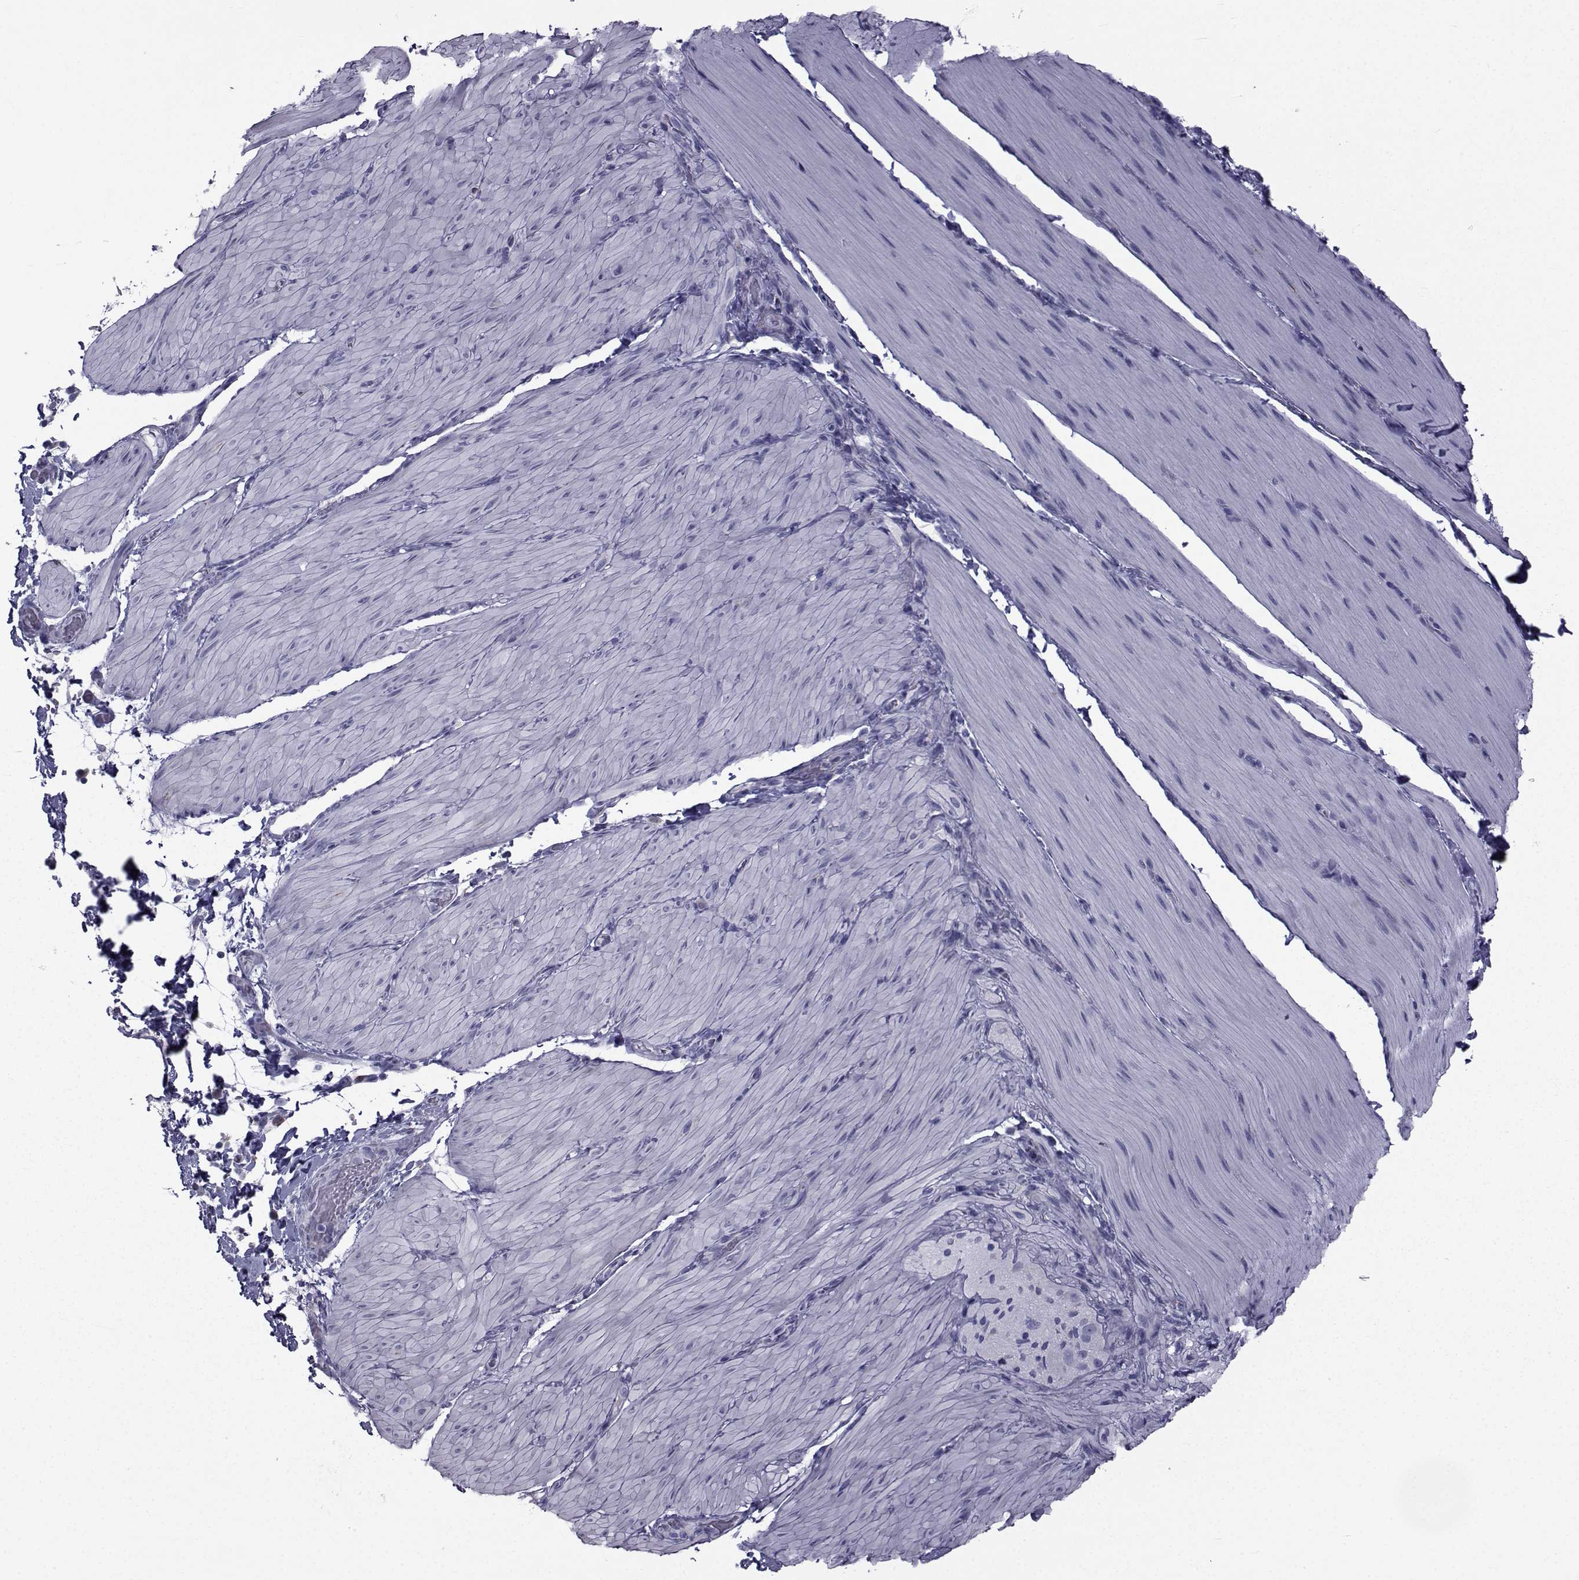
{"staining": {"intensity": "negative", "quantity": "none", "location": "none"}, "tissue": "smooth muscle", "cell_type": "Smooth muscle cells", "image_type": "normal", "snomed": [{"axis": "morphology", "description": "Normal tissue, NOS"}, {"axis": "topography", "description": "Smooth muscle"}, {"axis": "topography", "description": "Colon"}], "caption": "The micrograph reveals no staining of smooth muscle cells in unremarkable smooth muscle. (DAB (3,3'-diaminobenzidine) immunohistochemistry with hematoxylin counter stain).", "gene": "FDXR", "patient": {"sex": "male", "age": 73}}